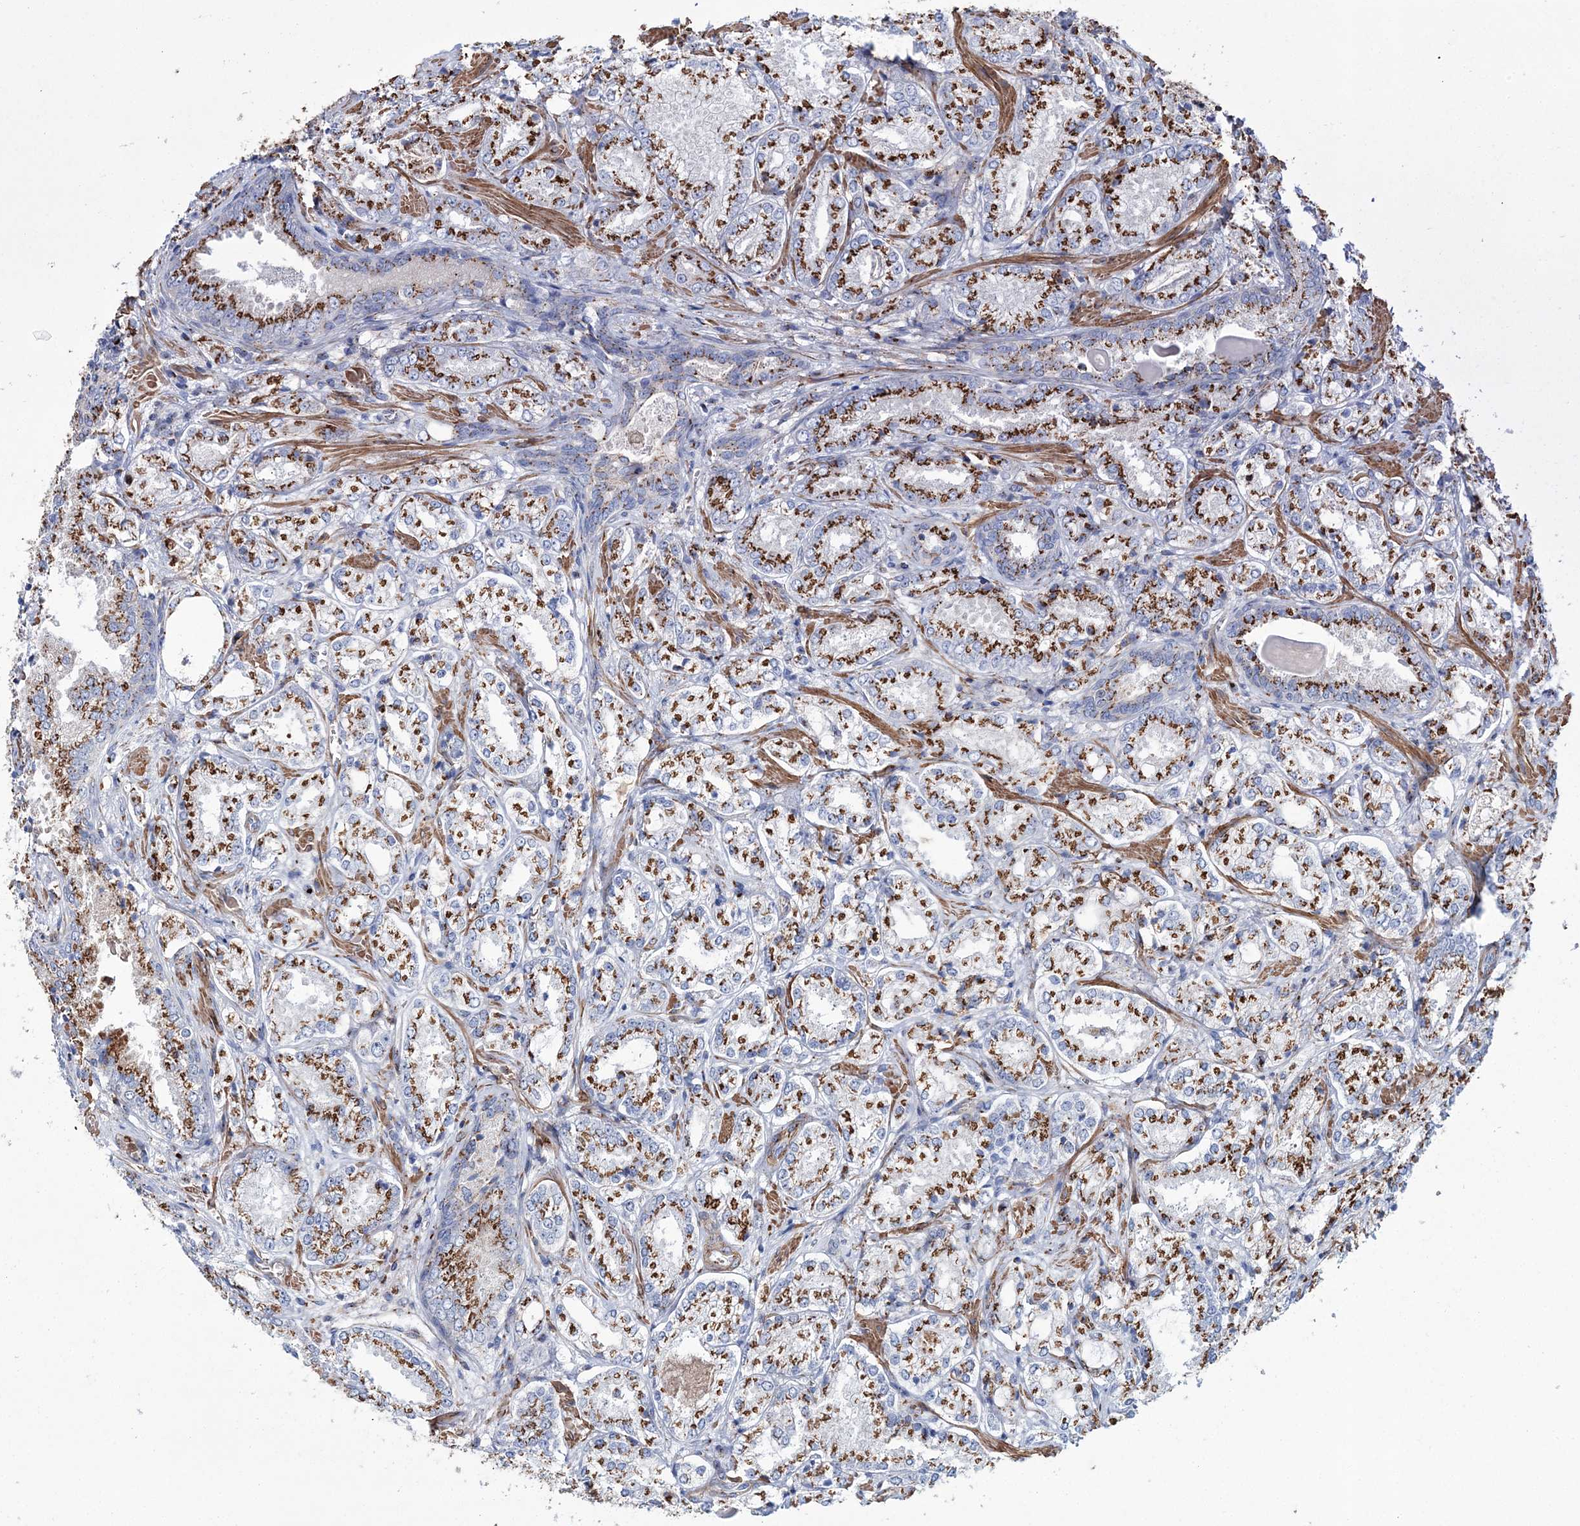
{"staining": {"intensity": "moderate", "quantity": ">75%", "location": "cytoplasmic/membranous"}, "tissue": "prostate cancer", "cell_type": "Tumor cells", "image_type": "cancer", "snomed": [{"axis": "morphology", "description": "Adenocarcinoma, Low grade"}, {"axis": "topography", "description": "Prostate"}], "caption": "Immunohistochemistry of human prostate cancer reveals medium levels of moderate cytoplasmic/membranous expression in approximately >75% of tumor cells. Using DAB (brown) and hematoxylin (blue) stains, captured at high magnification using brightfield microscopy.", "gene": "MAN1A2", "patient": {"sex": "male", "age": 74}}